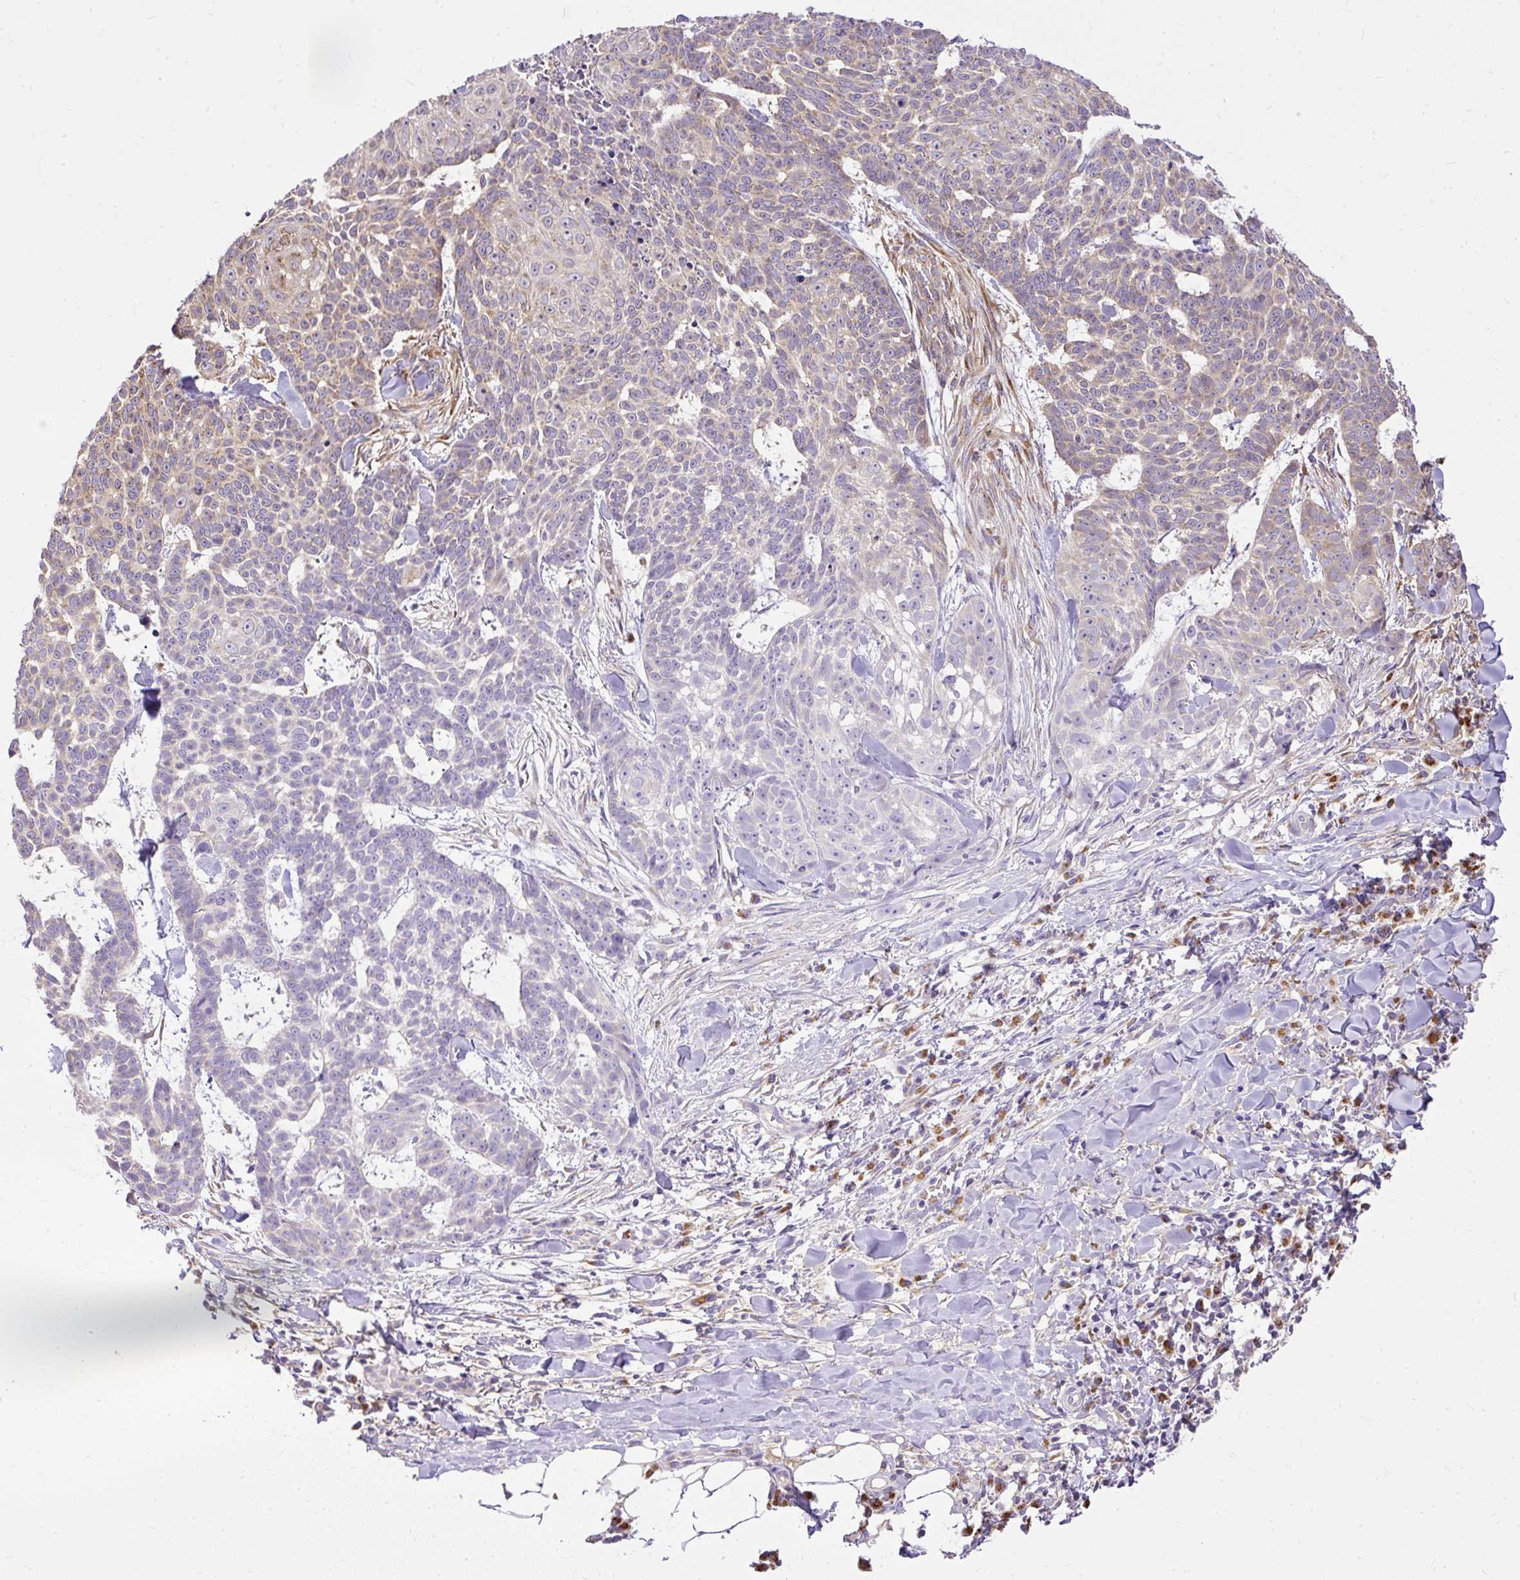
{"staining": {"intensity": "moderate", "quantity": "25%-75%", "location": "cytoplasmic/membranous"}, "tissue": "skin cancer", "cell_type": "Tumor cells", "image_type": "cancer", "snomed": [{"axis": "morphology", "description": "Basal cell carcinoma"}, {"axis": "topography", "description": "Skin"}], "caption": "An image of skin cancer stained for a protein reveals moderate cytoplasmic/membranous brown staining in tumor cells.", "gene": "SMC4", "patient": {"sex": "female", "age": 93}}